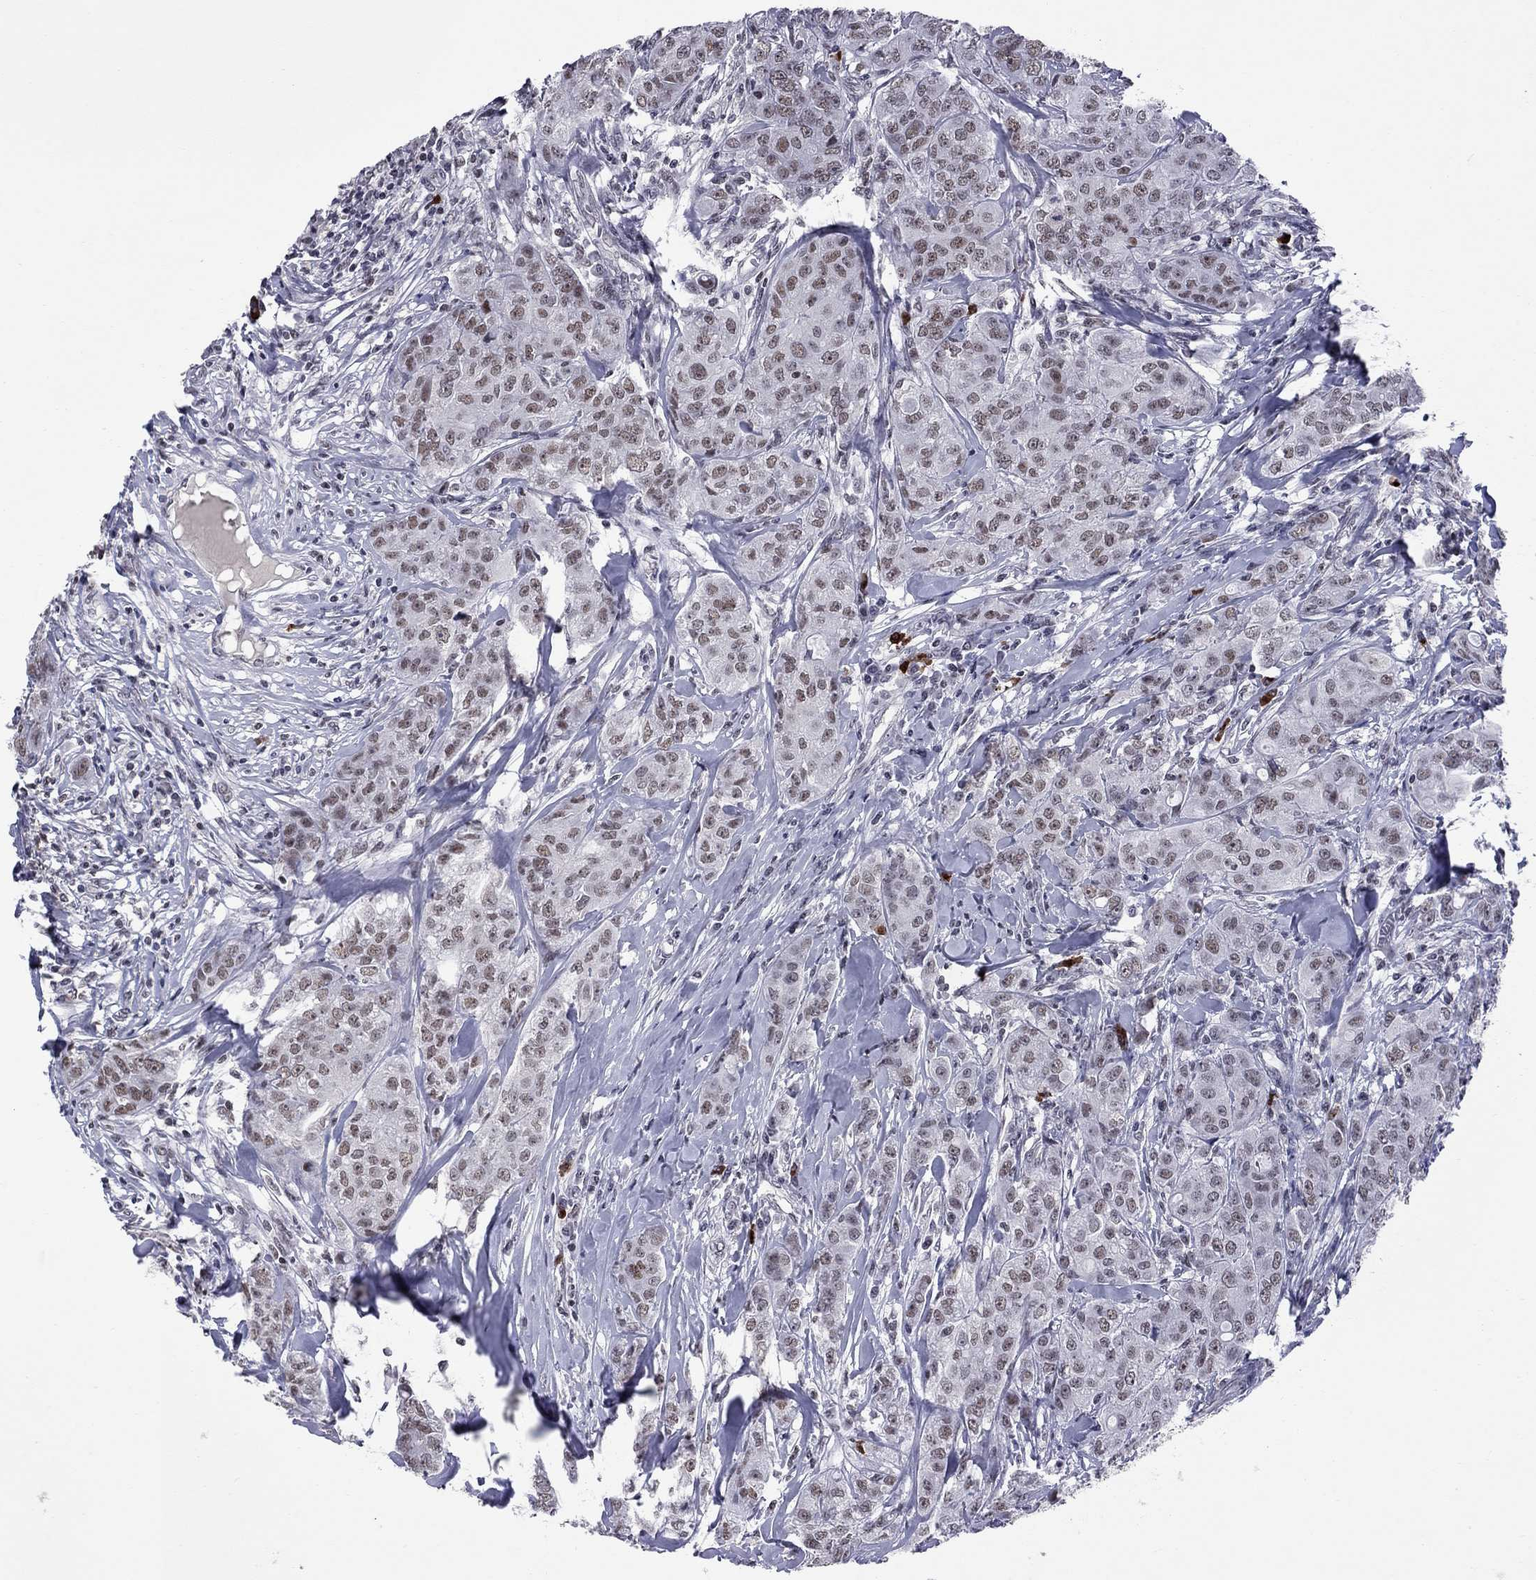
{"staining": {"intensity": "weak", "quantity": ">75%", "location": "nuclear"}, "tissue": "breast cancer", "cell_type": "Tumor cells", "image_type": "cancer", "snomed": [{"axis": "morphology", "description": "Duct carcinoma"}, {"axis": "topography", "description": "Breast"}], "caption": "Immunohistochemical staining of infiltrating ductal carcinoma (breast) exhibits weak nuclear protein expression in approximately >75% of tumor cells. Immunohistochemistry stains the protein of interest in brown and the nuclei are stained blue.", "gene": "TAF9", "patient": {"sex": "female", "age": 43}}